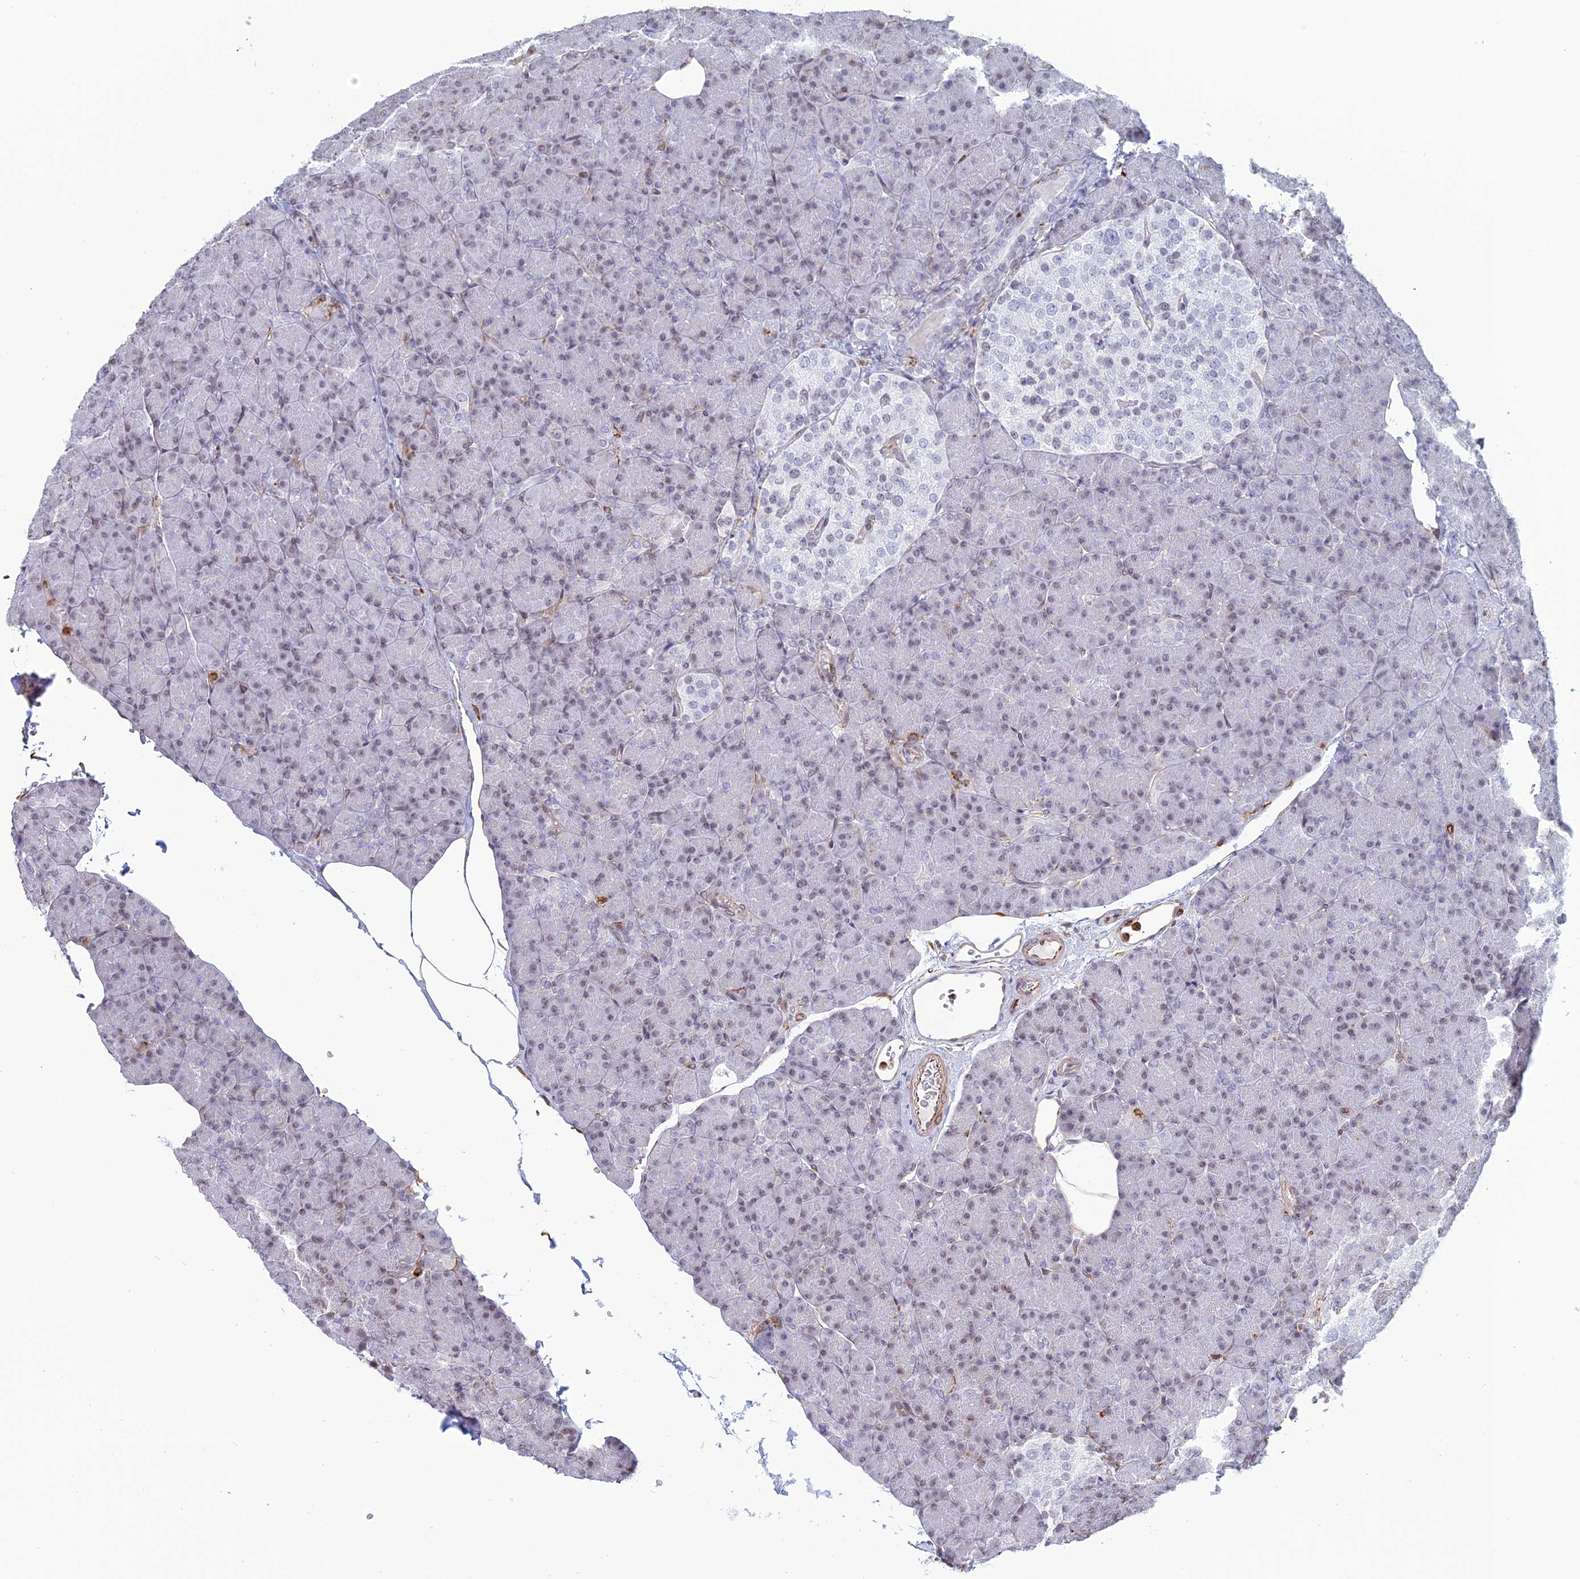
{"staining": {"intensity": "moderate", "quantity": "<25%", "location": "nuclear"}, "tissue": "pancreas", "cell_type": "Exocrine glandular cells", "image_type": "normal", "snomed": [{"axis": "morphology", "description": "Normal tissue, NOS"}, {"axis": "topography", "description": "Pancreas"}], "caption": "This photomicrograph displays immunohistochemistry staining of benign pancreas, with low moderate nuclear staining in approximately <25% of exocrine glandular cells.", "gene": "APOBR", "patient": {"sex": "female", "age": 43}}